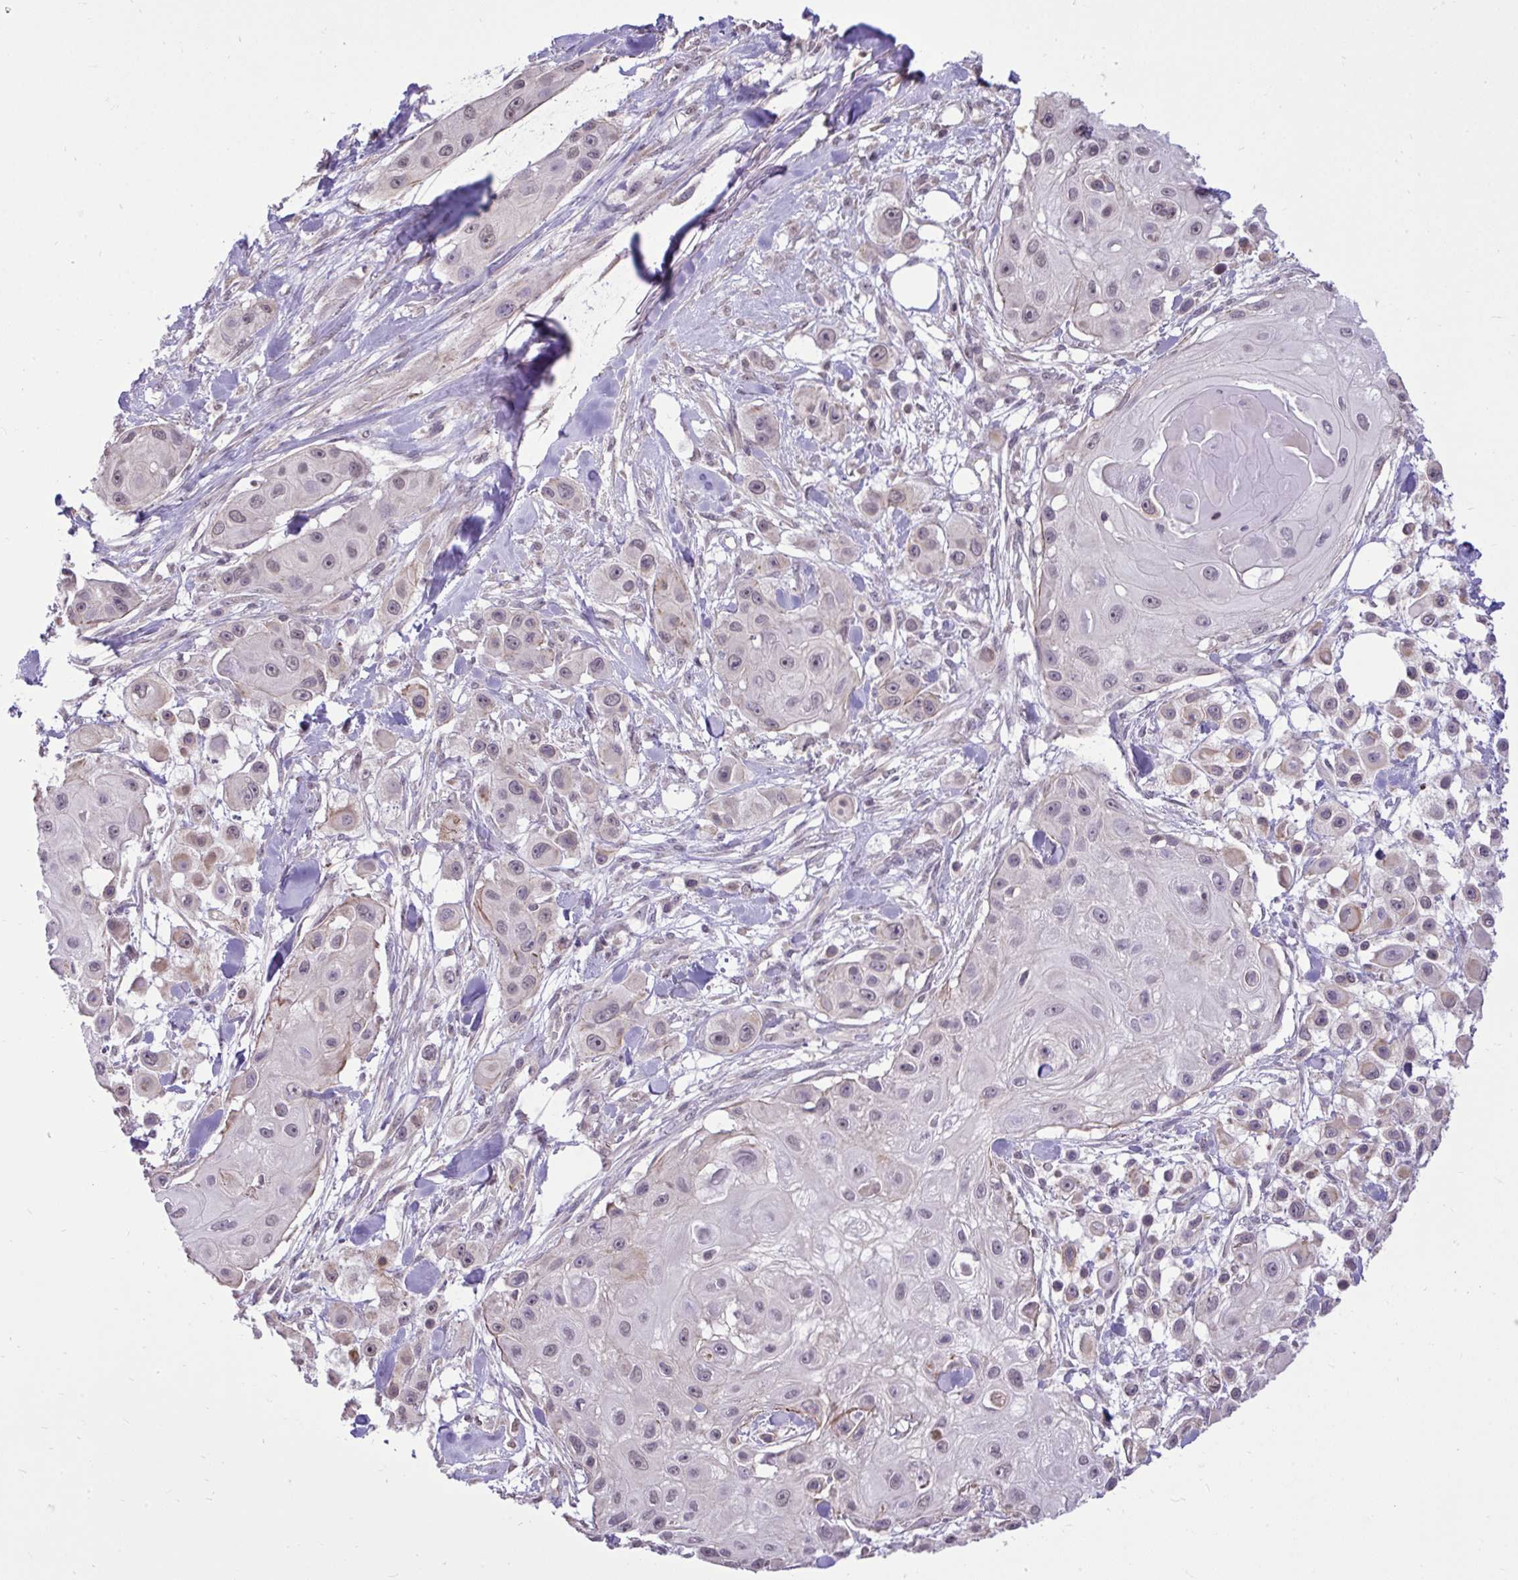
{"staining": {"intensity": "weak", "quantity": "<25%", "location": "cytoplasmic/membranous"}, "tissue": "skin cancer", "cell_type": "Tumor cells", "image_type": "cancer", "snomed": [{"axis": "morphology", "description": "Squamous cell carcinoma, NOS"}, {"axis": "topography", "description": "Skin"}], "caption": "A micrograph of human squamous cell carcinoma (skin) is negative for staining in tumor cells.", "gene": "CYP20A1", "patient": {"sex": "male", "age": 63}}